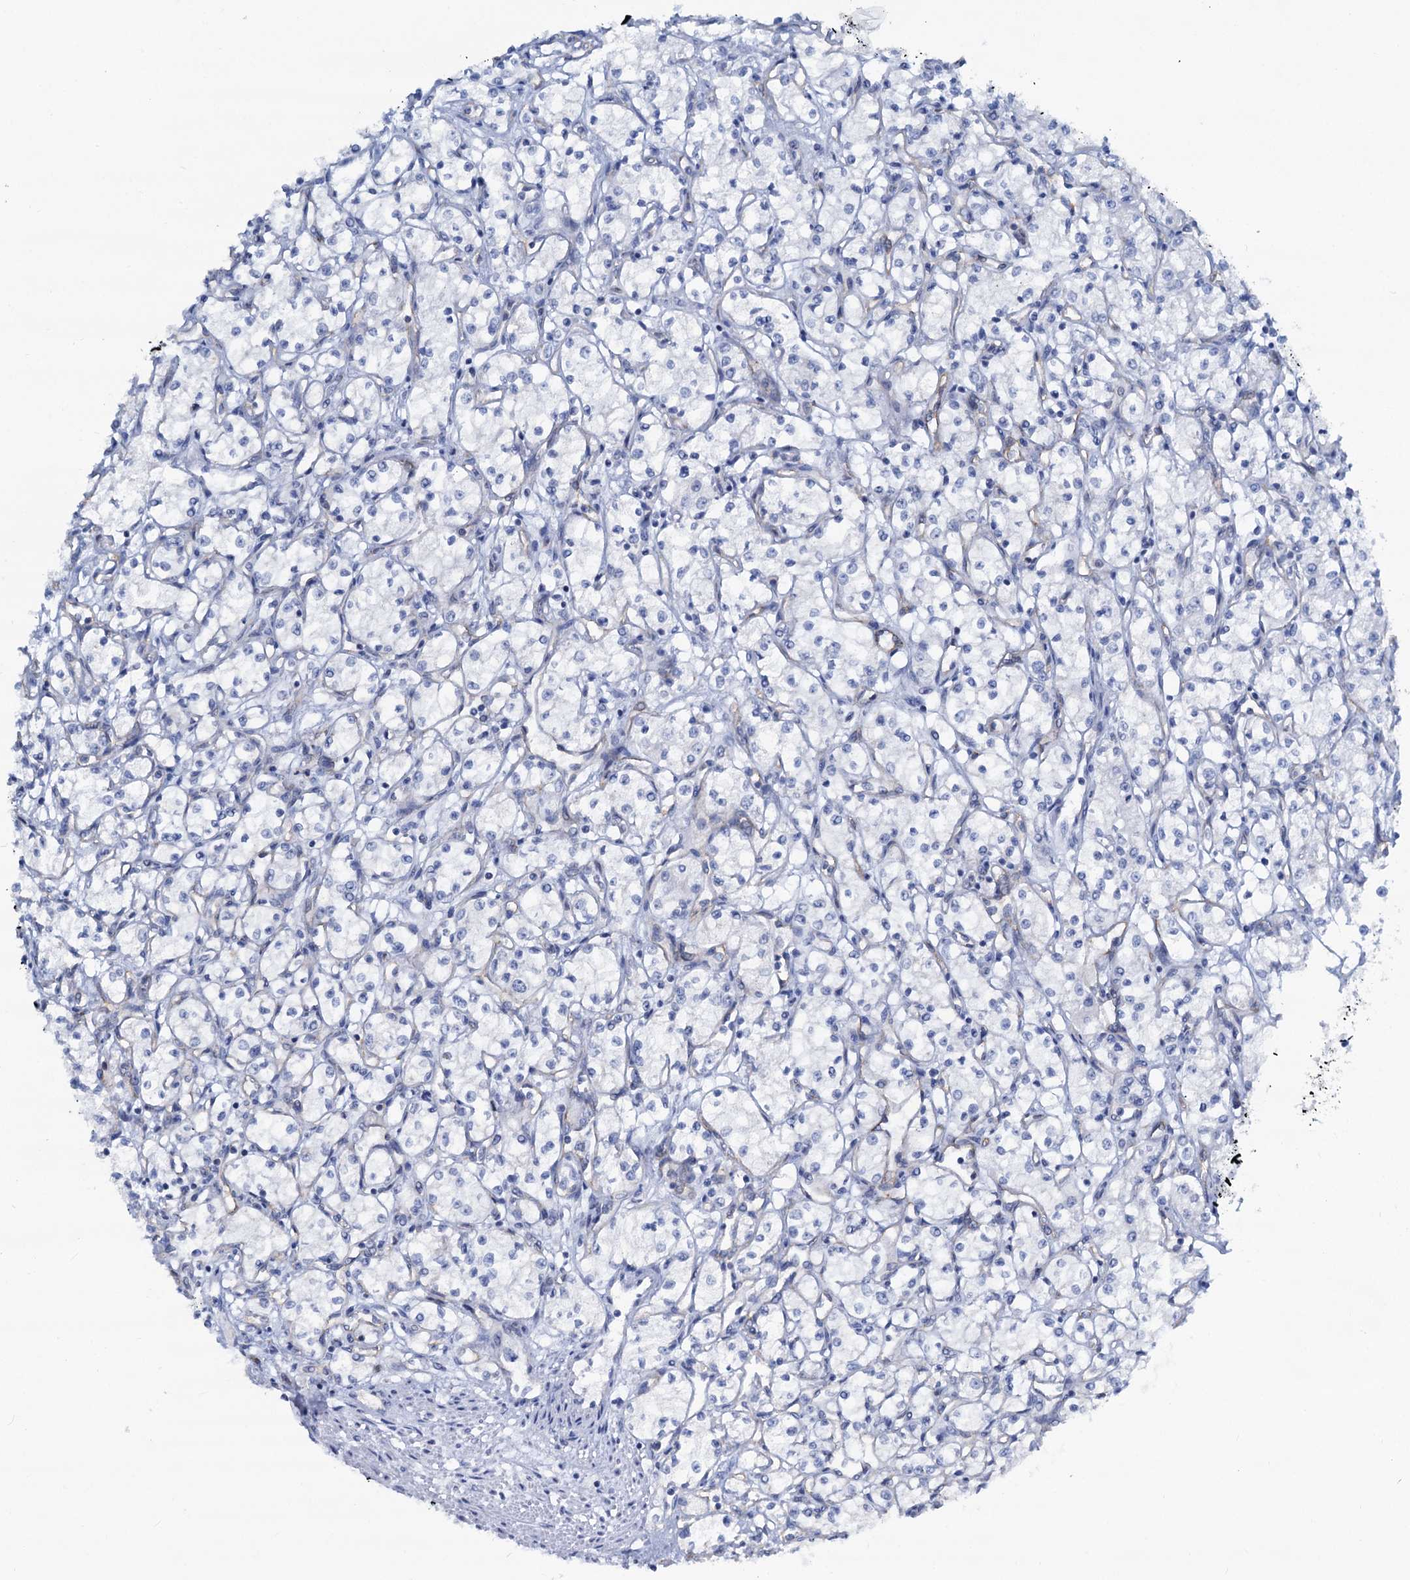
{"staining": {"intensity": "negative", "quantity": "none", "location": "none"}, "tissue": "renal cancer", "cell_type": "Tumor cells", "image_type": "cancer", "snomed": [{"axis": "morphology", "description": "Adenocarcinoma, NOS"}, {"axis": "topography", "description": "Kidney"}], "caption": "Immunohistochemical staining of human adenocarcinoma (renal) reveals no significant staining in tumor cells.", "gene": "SLC1A3", "patient": {"sex": "male", "age": 59}}